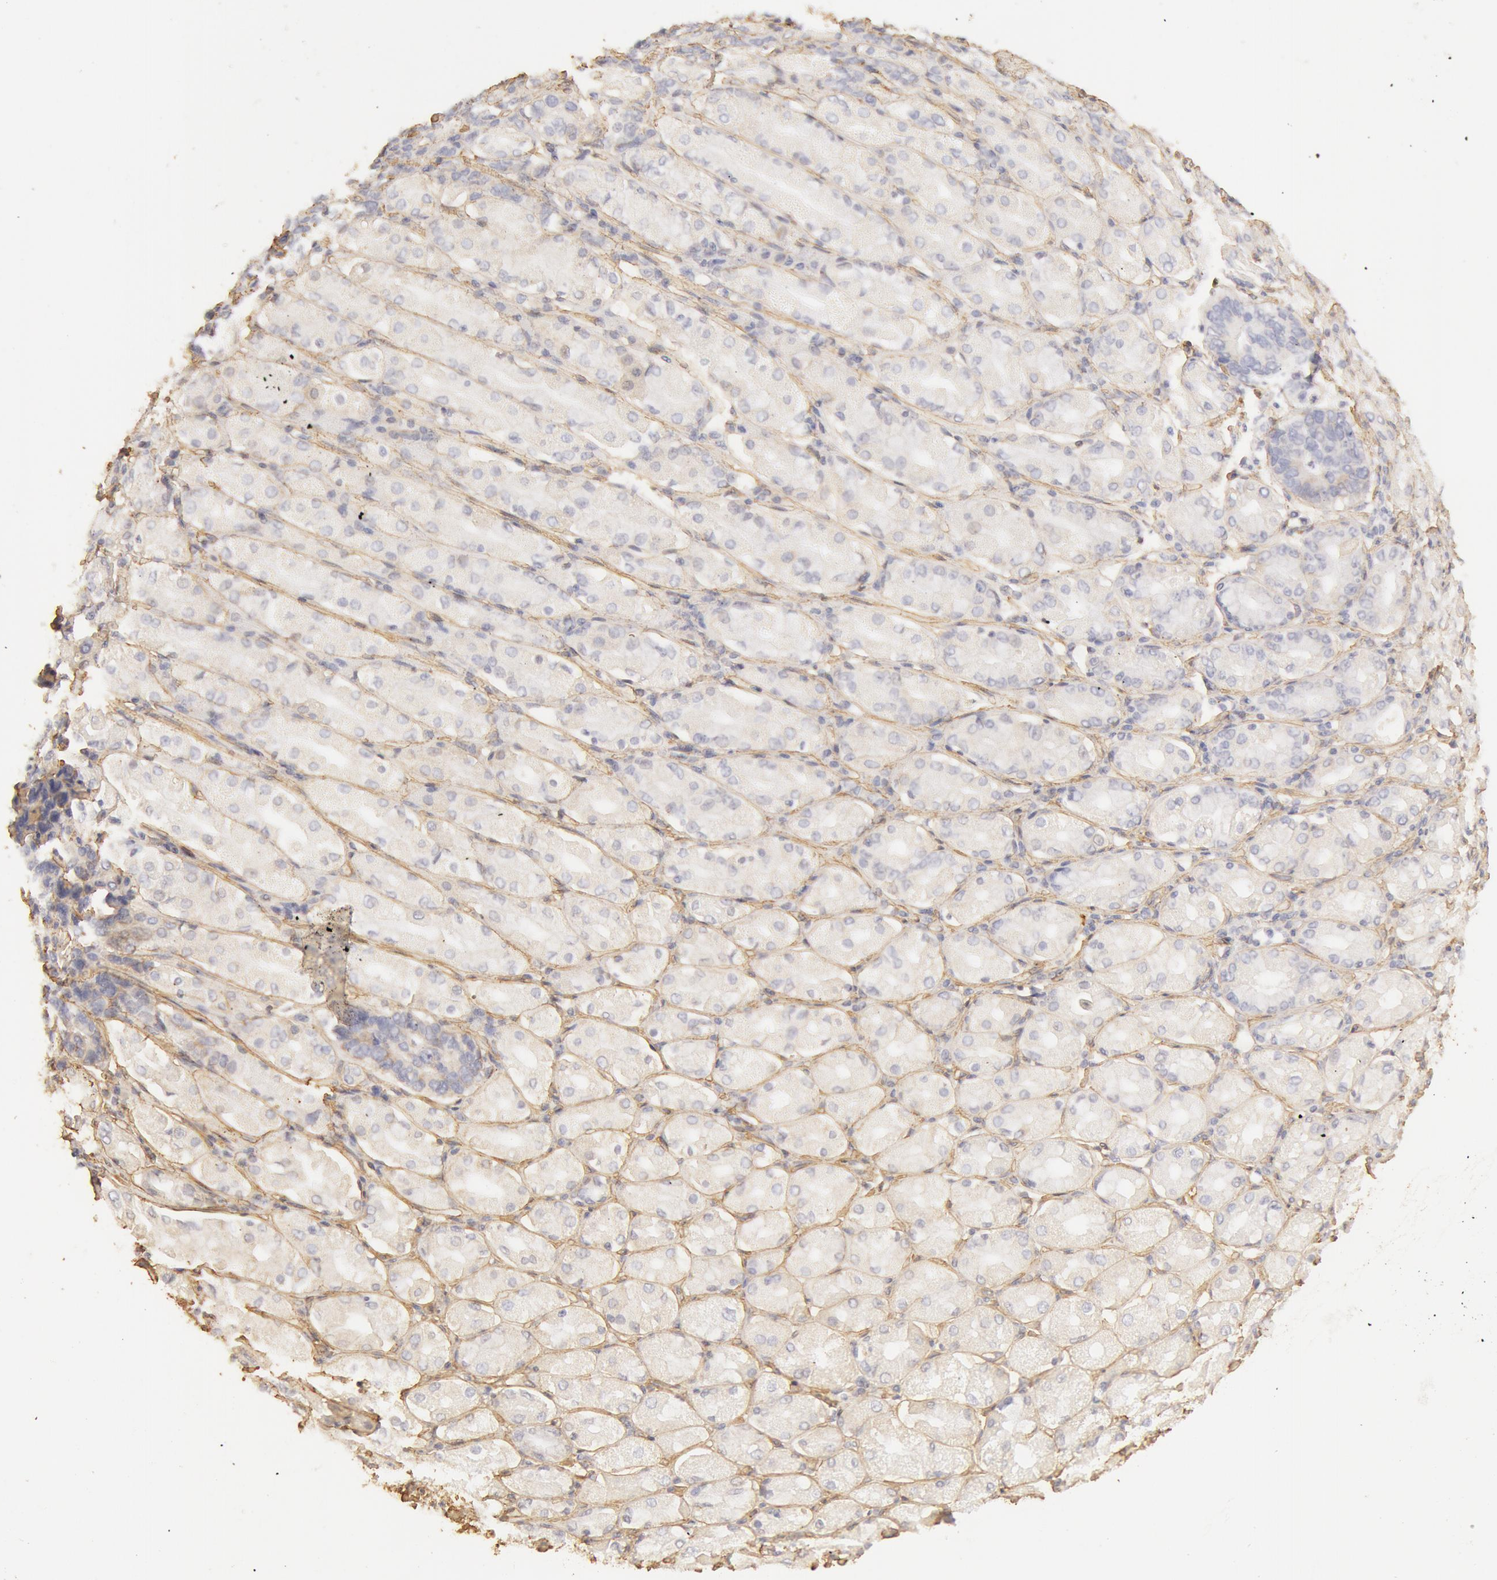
{"staining": {"intensity": "negative", "quantity": "none", "location": "none"}, "tissue": "stomach cancer", "cell_type": "Tumor cells", "image_type": "cancer", "snomed": [{"axis": "morphology", "description": "Adenocarcinoma, NOS"}, {"axis": "topography", "description": "Stomach, upper"}], "caption": "Protein analysis of stomach cancer displays no significant staining in tumor cells.", "gene": "COL4A1", "patient": {"sex": "male", "age": 71}}